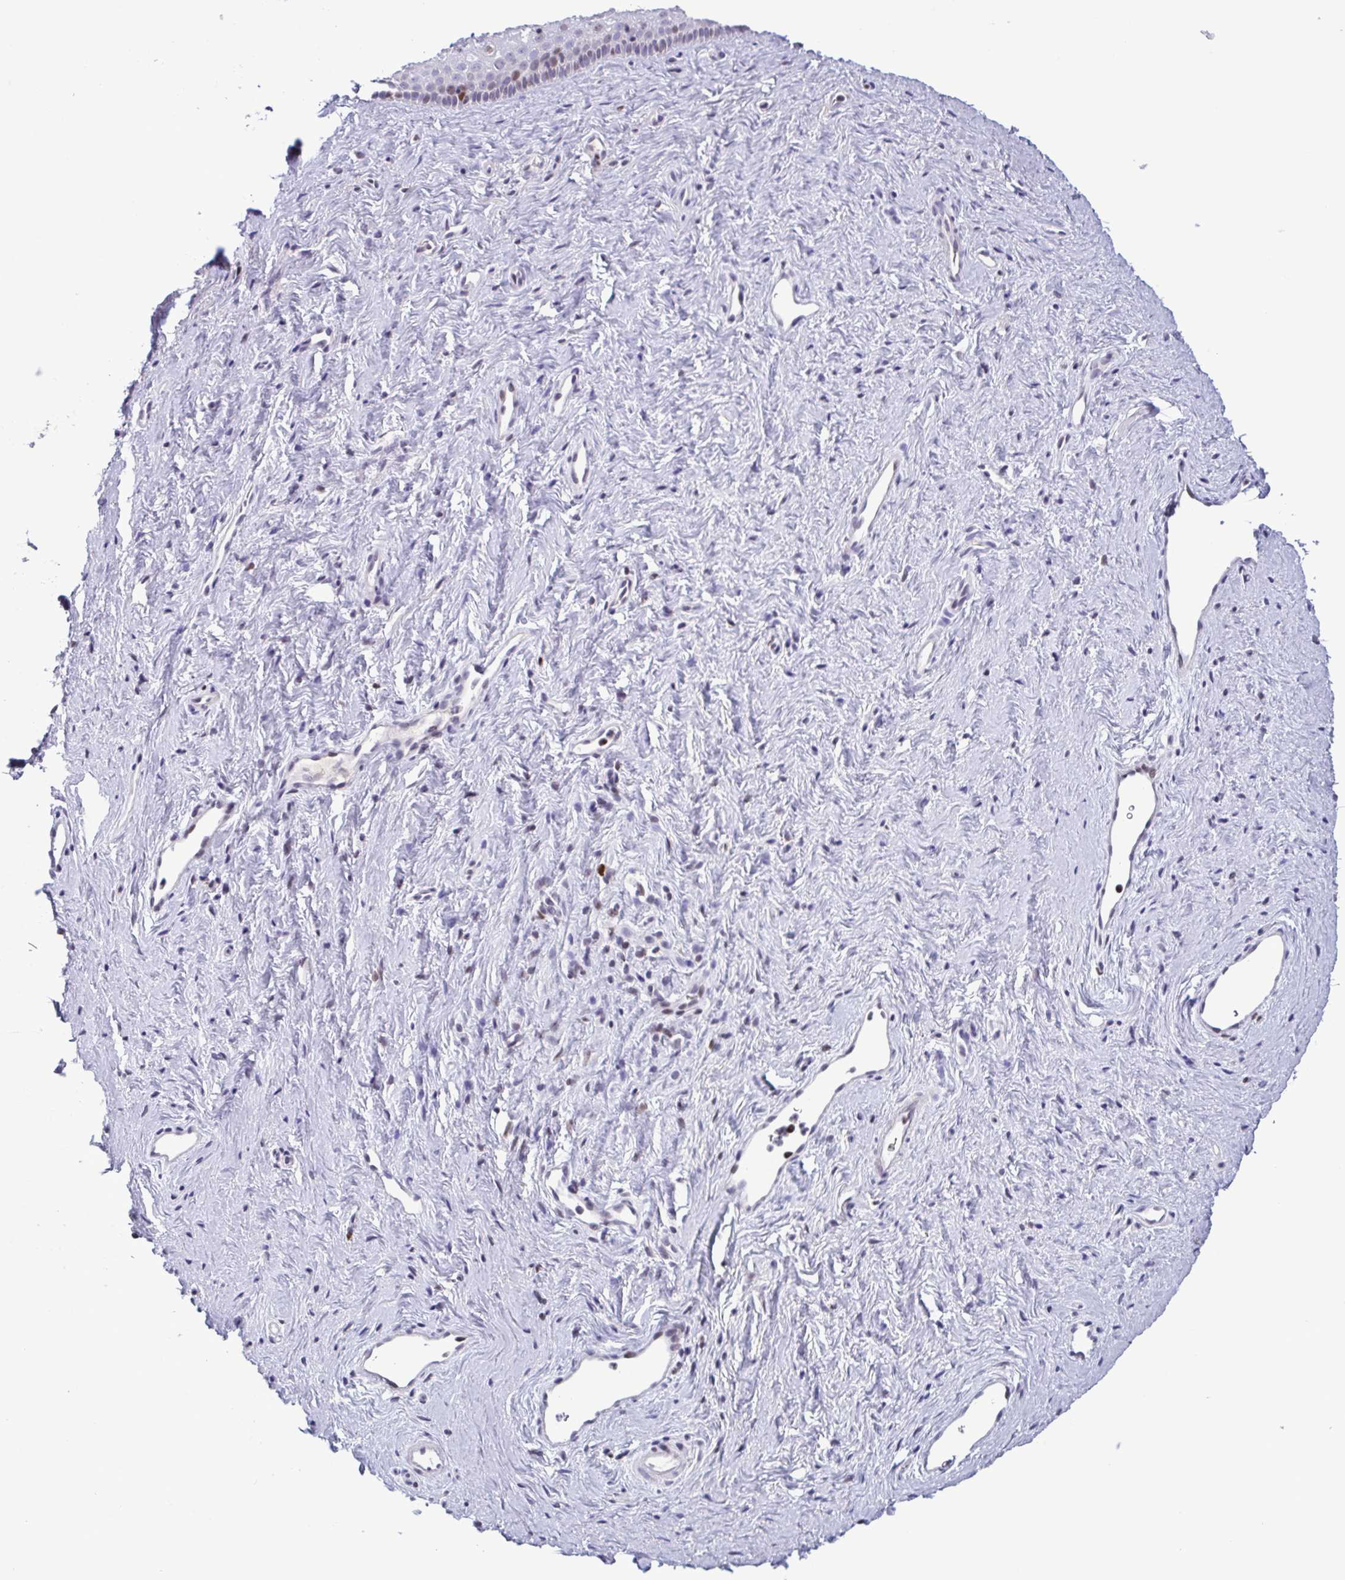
{"staining": {"intensity": "weak", "quantity": "<25%", "location": "nuclear"}, "tissue": "vagina", "cell_type": "Squamous epithelial cells", "image_type": "normal", "snomed": [{"axis": "morphology", "description": "Normal tissue, NOS"}, {"axis": "topography", "description": "Vagina"}], "caption": "A histopathology image of vagina stained for a protein exhibits no brown staining in squamous epithelial cells. The staining was performed using DAB (3,3'-diaminobenzidine) to visualize the protein expression in brown, while the nuclei were stained in blue with hematoxylin (Magnification: 20x).", "gene": "IRF1", "patient": {"sex": "female", "age": 45}}